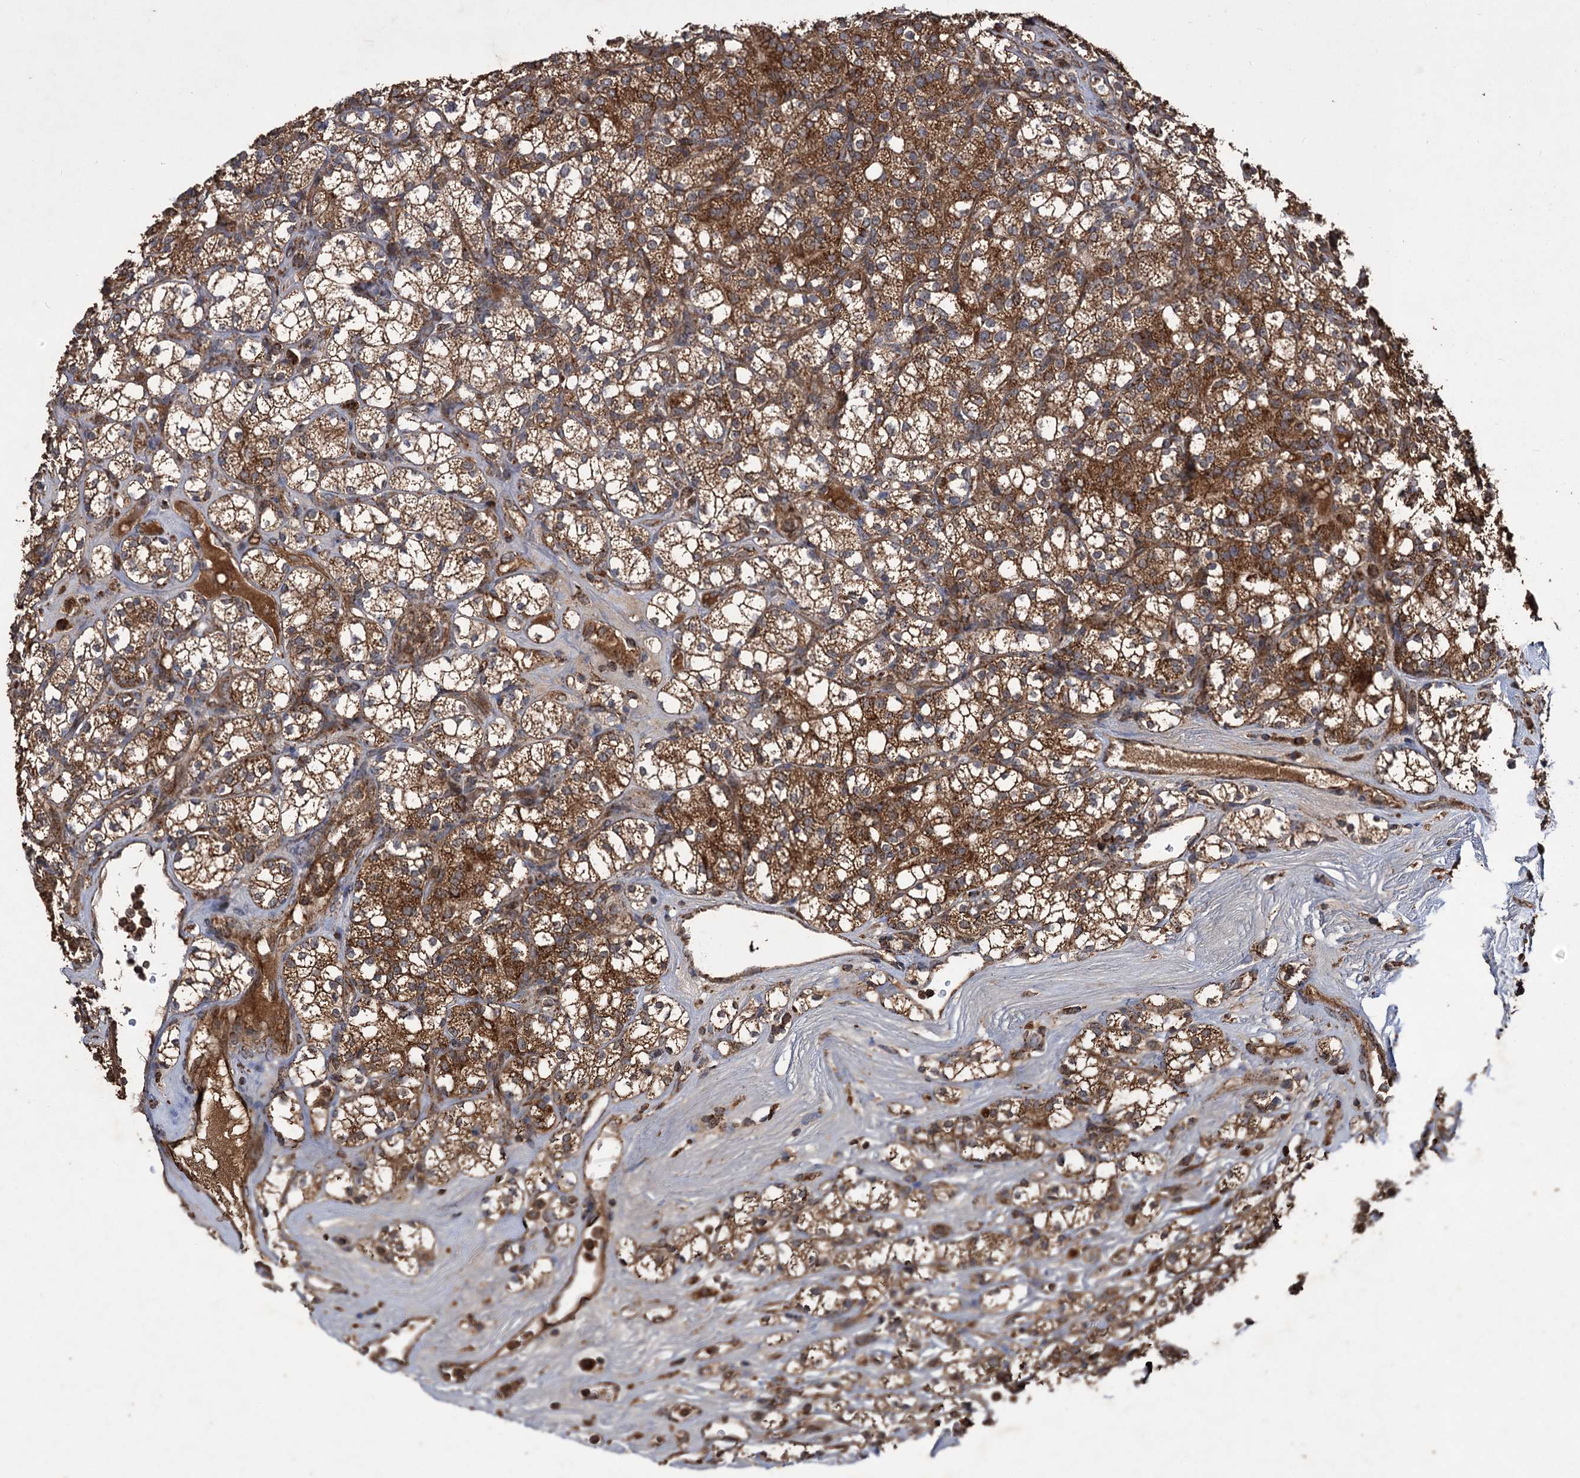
{"staining": {"intensity": "strong", "quantity": ">75%", "location": "cytoplasmic/membranous"}, "tissue": "renal cancer", "cell_type": "Tumor cells", "image_type": "cancer", "snomed": [{"axis": "morphology", "description": "Adenocarcinoma, NOS"}, {"axis": "topography", "description": "Kidney"}], "caption": "IHC image of human adenocarcinoma (renal) stained for a protein (brown), which shows high levels of strong cytoplasmic/membranous positivity in approximately >75% of tumor cells.", "gene": "IPO4", "patient": {"sex": "male", "age": 77}}